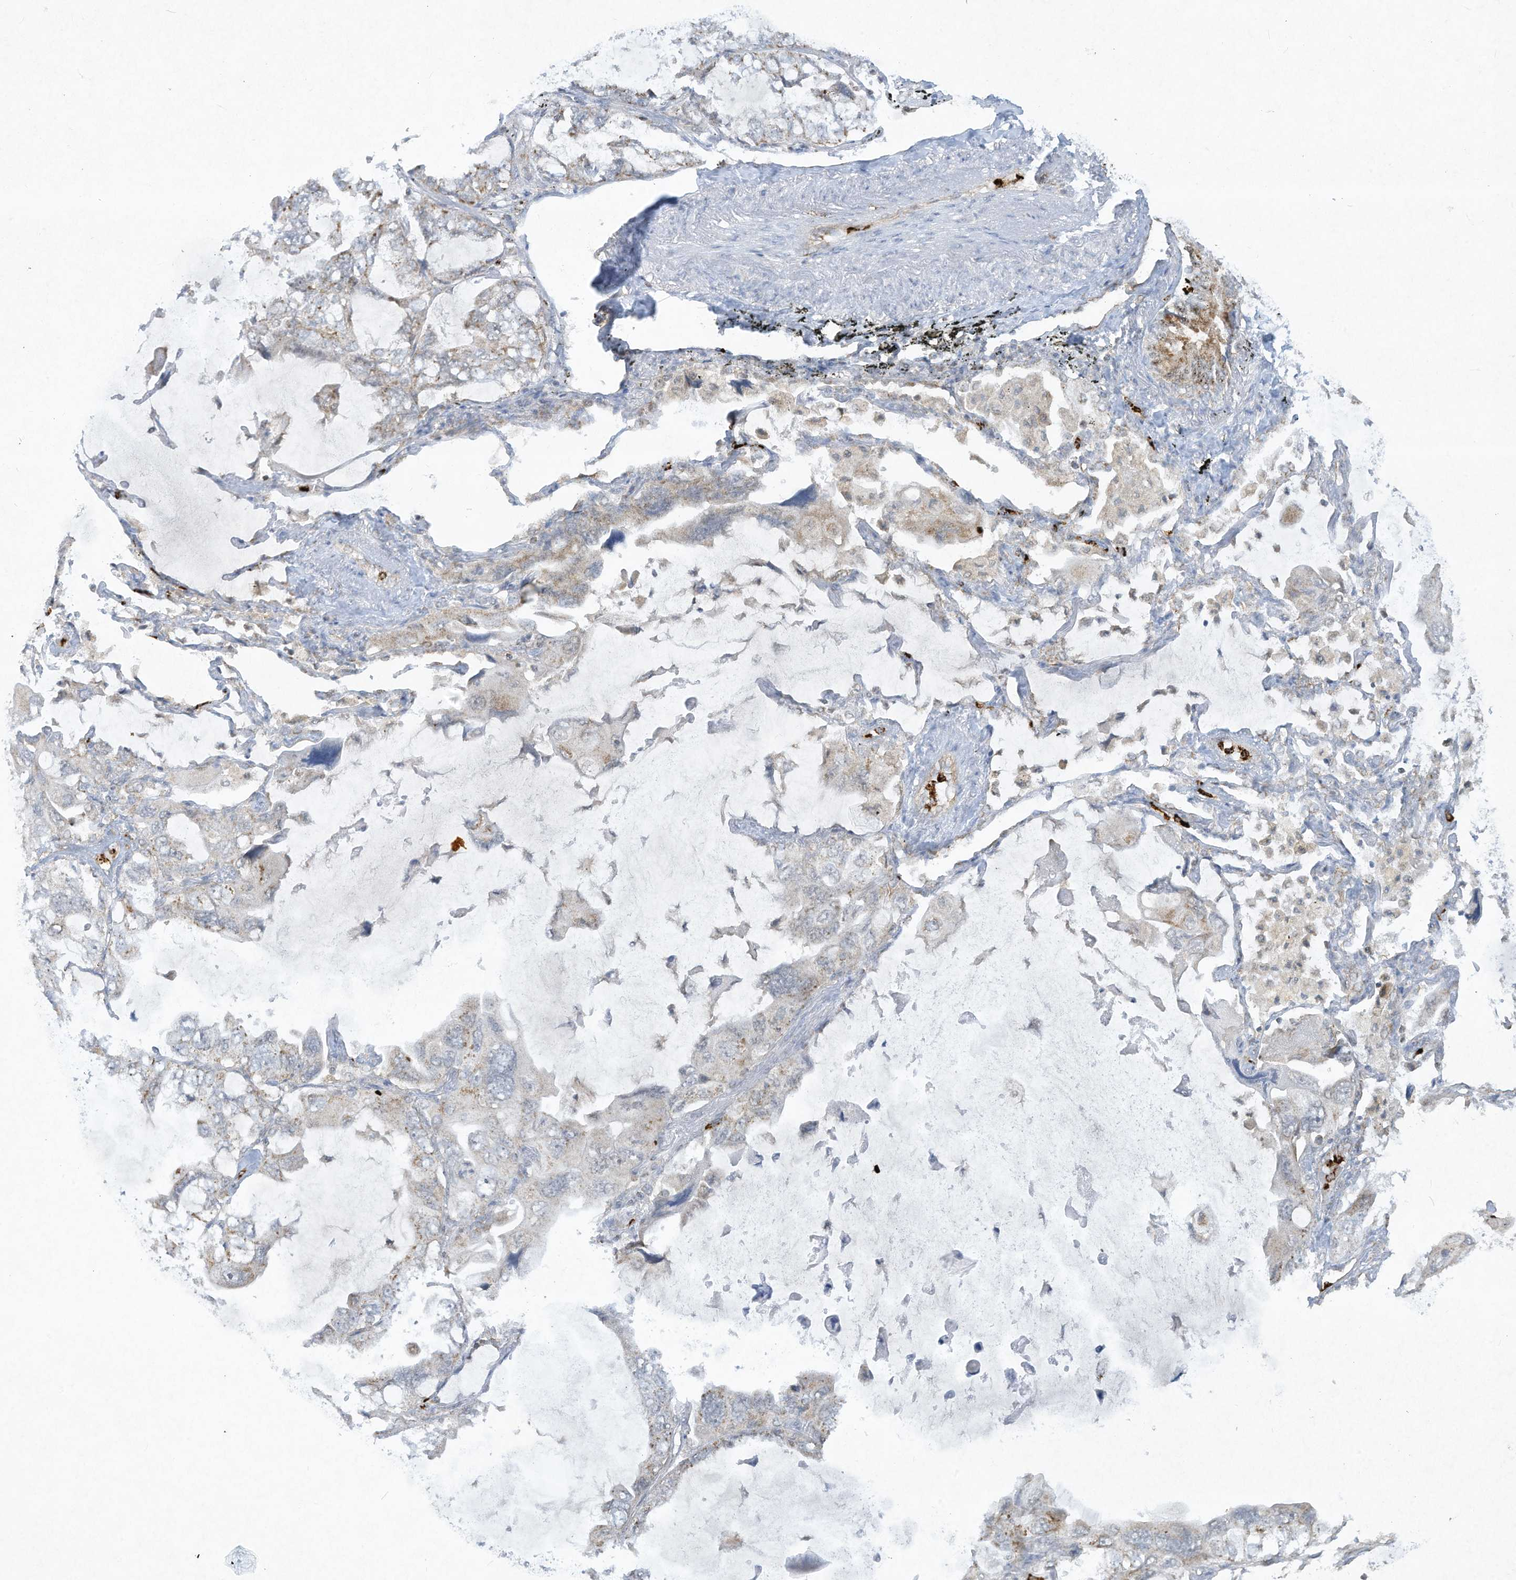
{"staining": {"intensity": "weak", "quantity": "<25%", "location": "cytoplasmic/membranous"}, "tissue": "lung cancer", "cell_type": "Tumor cells", "image_type": "cancer", "snomed": [{"axis": "morphology", "description": "Squamous cell carcinoma, NOS"}, {"axis": "topography", "description": "Lung"}], "caption": "Protein analysis of lung squamous cell carcinoma shows no significant staining in tumor cells.", "gene": "CHRNA4", "patient": {"sex": "female", "age": 73}}